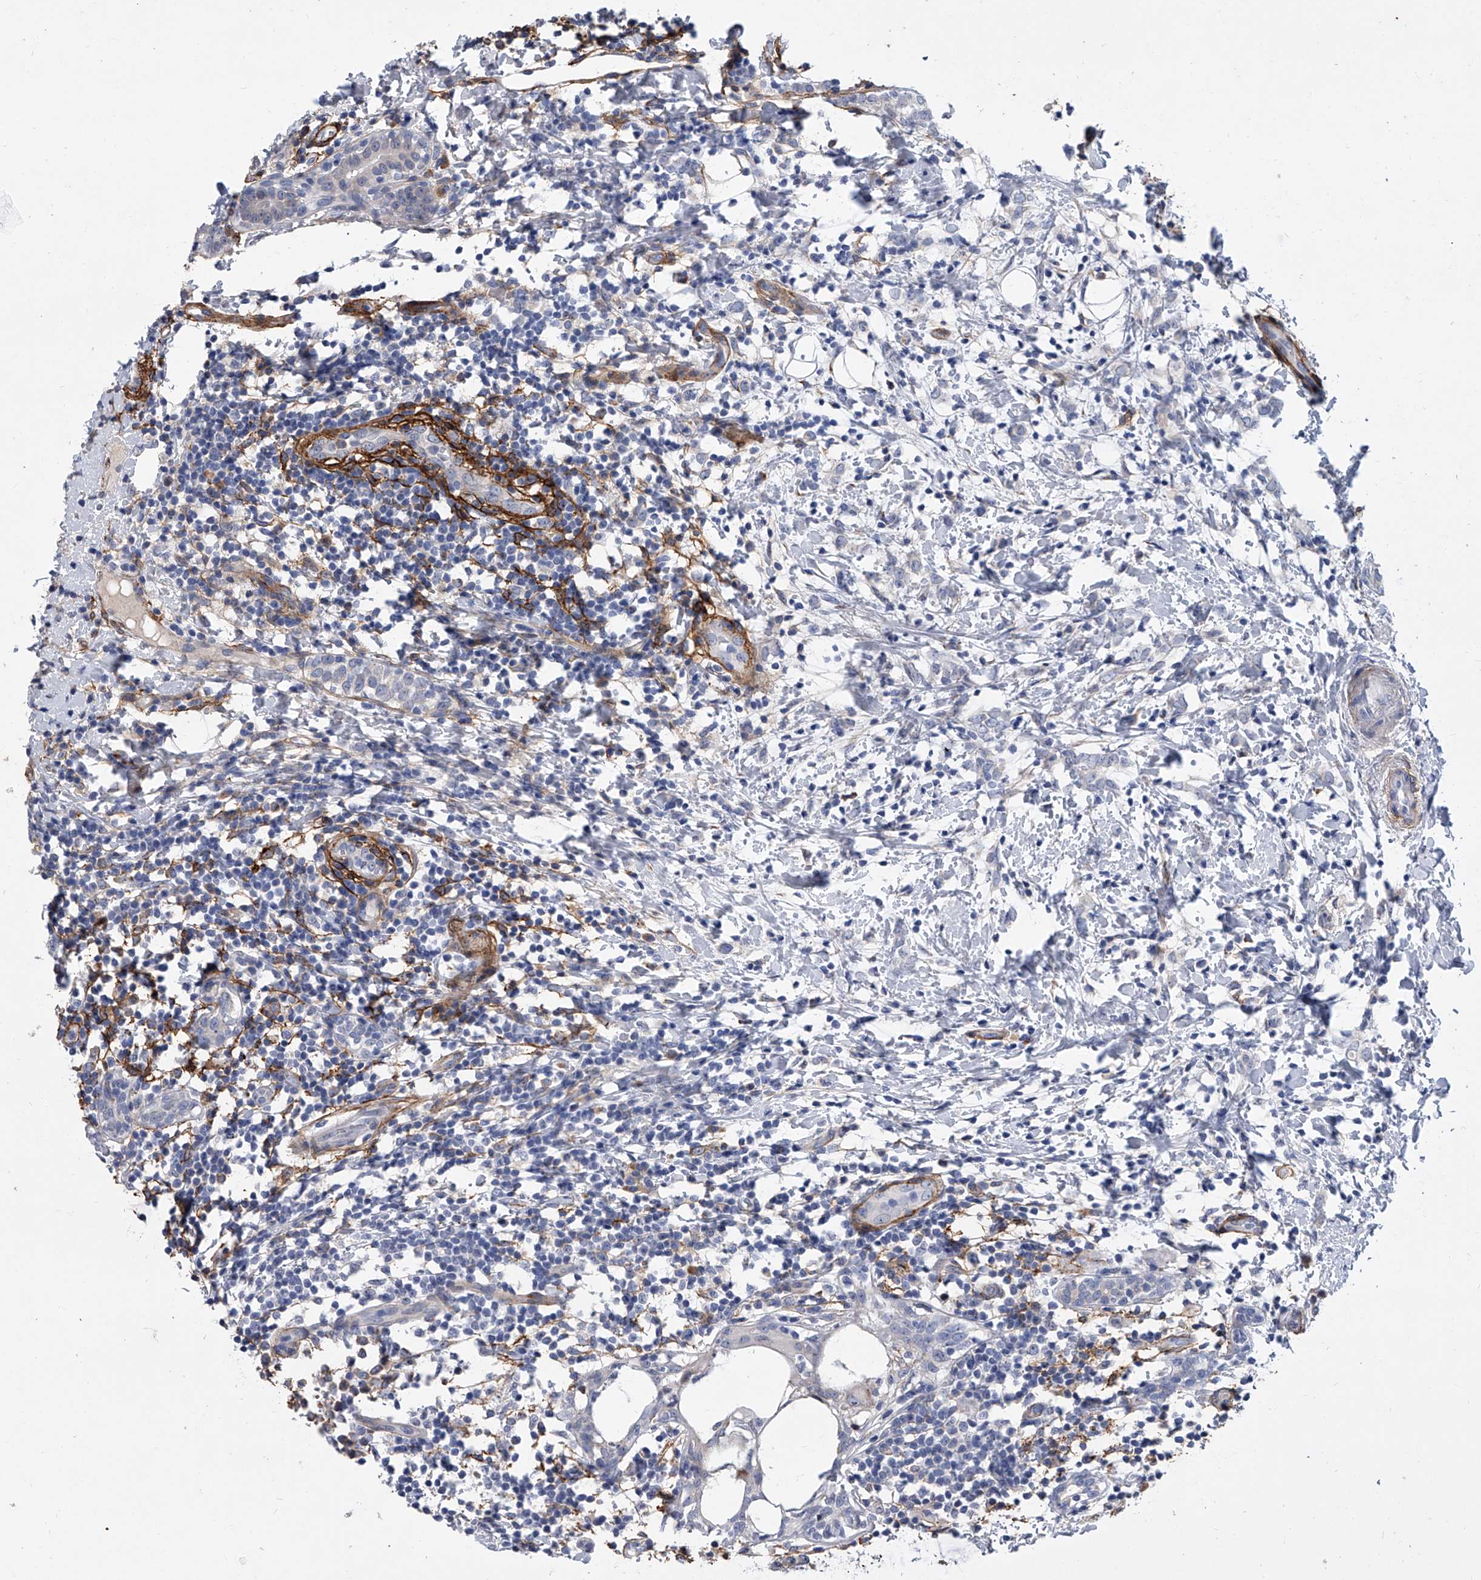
{"staining": {"intensity": "negative", "quantity": "none", "location": "none"}, "tissue": "breast cancer", "cell_type": "Tumor cells", "image_type": "cancer", "snomed": [{"axis": "morphology", "description": "Normal tissue, NOS"}, {"axis": "morphology", "description": "Lobular carcinoma"}, {"axis": "topography", "description": "Breast"}], "caption": "This is an immunohistochemistry photomicrograph of human breast cancer (lobular carcinoma). There is no expression in tumor cells.", "gene": "ALG14", "patient": {"sex": "female", "age": 47}}